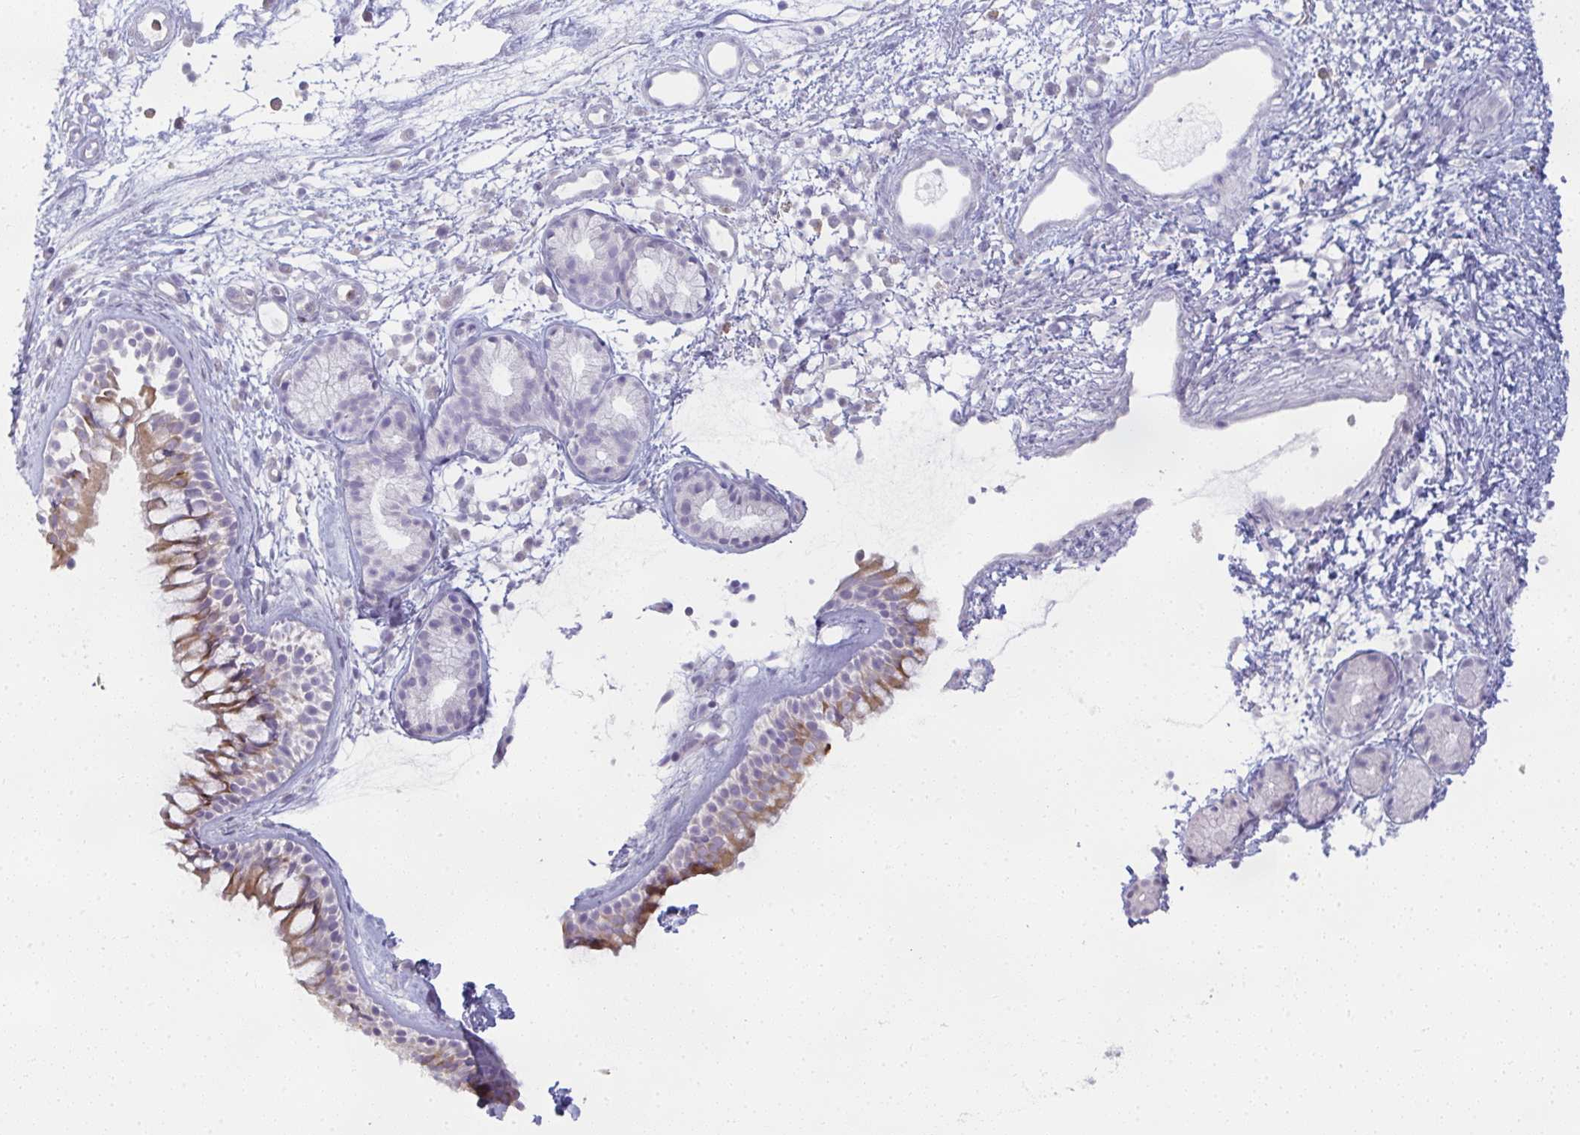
{"staining": {"intensity": "weak", "quantity": "25%-75%", "location": "cytoplasmic/membranous"}, "tissue": "nasopharynx", "cell_type": "Respiratory epithelial cells", "image_type": "normal", "snomed": [{"axis": "morphology", "description": "Normal tissue, NOS"}, {"axis": "topography", "description": "Nasopharynx"}], "caption": "Brown immunohistochemical staining in benign human nasopharynx exhibits weak cytoplasmic/membranous staining in about 25%-75% of respiratory epithelial cells.", "gene": "SHB", "patient": {"sex": "female", "age": 70}}